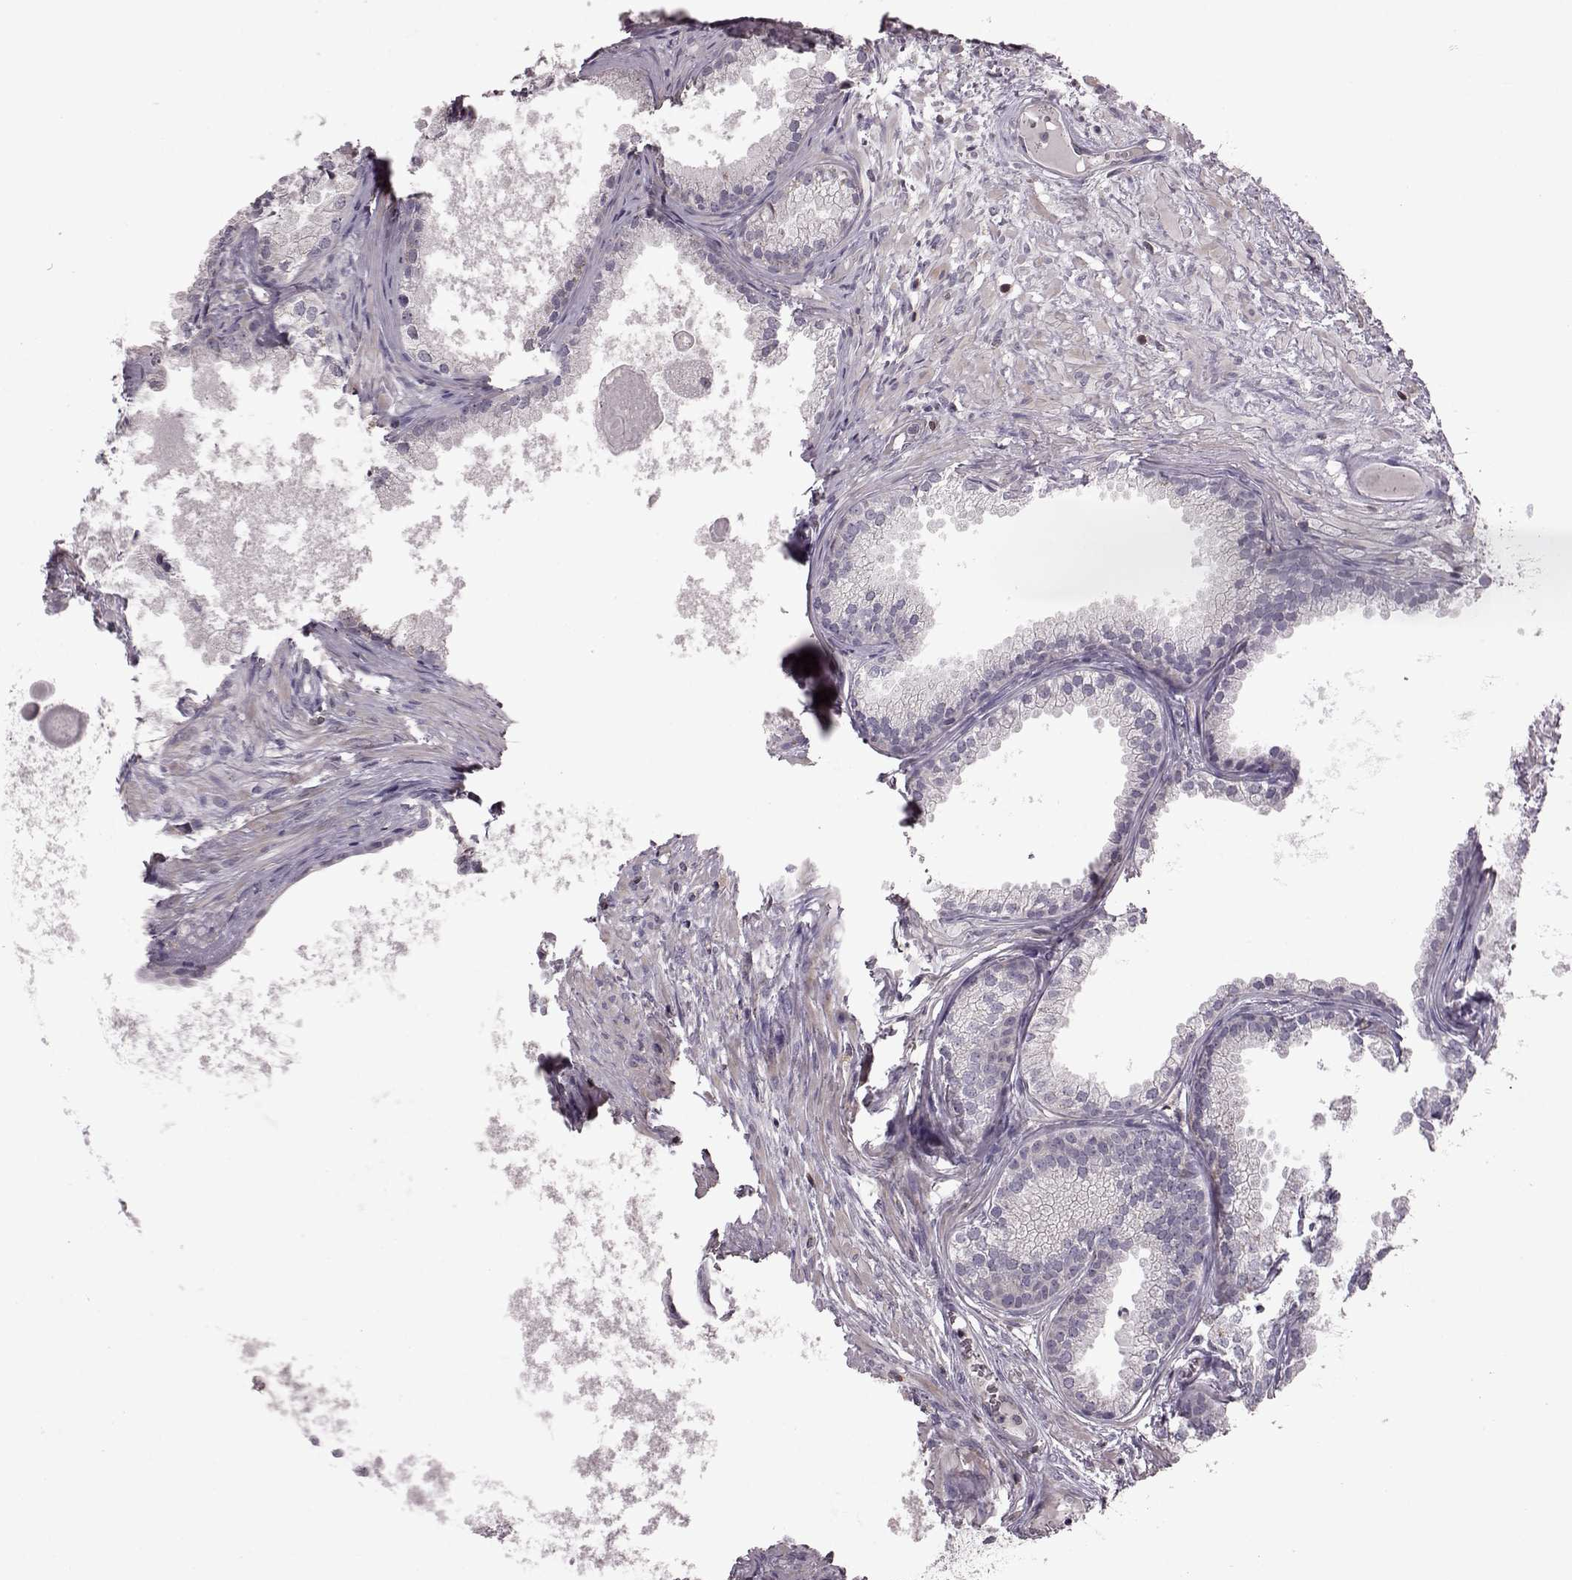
{"staining": {"intensity": "negative", "quantity": "none", "location": "none"}, "tissue": "prostate cancer", "cell_type": "Tumor cells", "image_type": "cancer", "snomed": [{"axis": "morphology", "description": "Adenocarcinoma, High grade"}, {"axis": "topography", "description": "Prostate"}], "caption": "High power microscopy micrograph of an immunohistochemistry (IHC) histopathology image of prostate adenocarcinoma (high-grade), revealing no significant positivity in tumor cells. (Stains: DAB IHC with hematoxylin counter stain, Microscopy: brightfield microscopy at high magnification).", "gene": "CDC42SE1", "patient": {"sex": "male", "age": 83}}